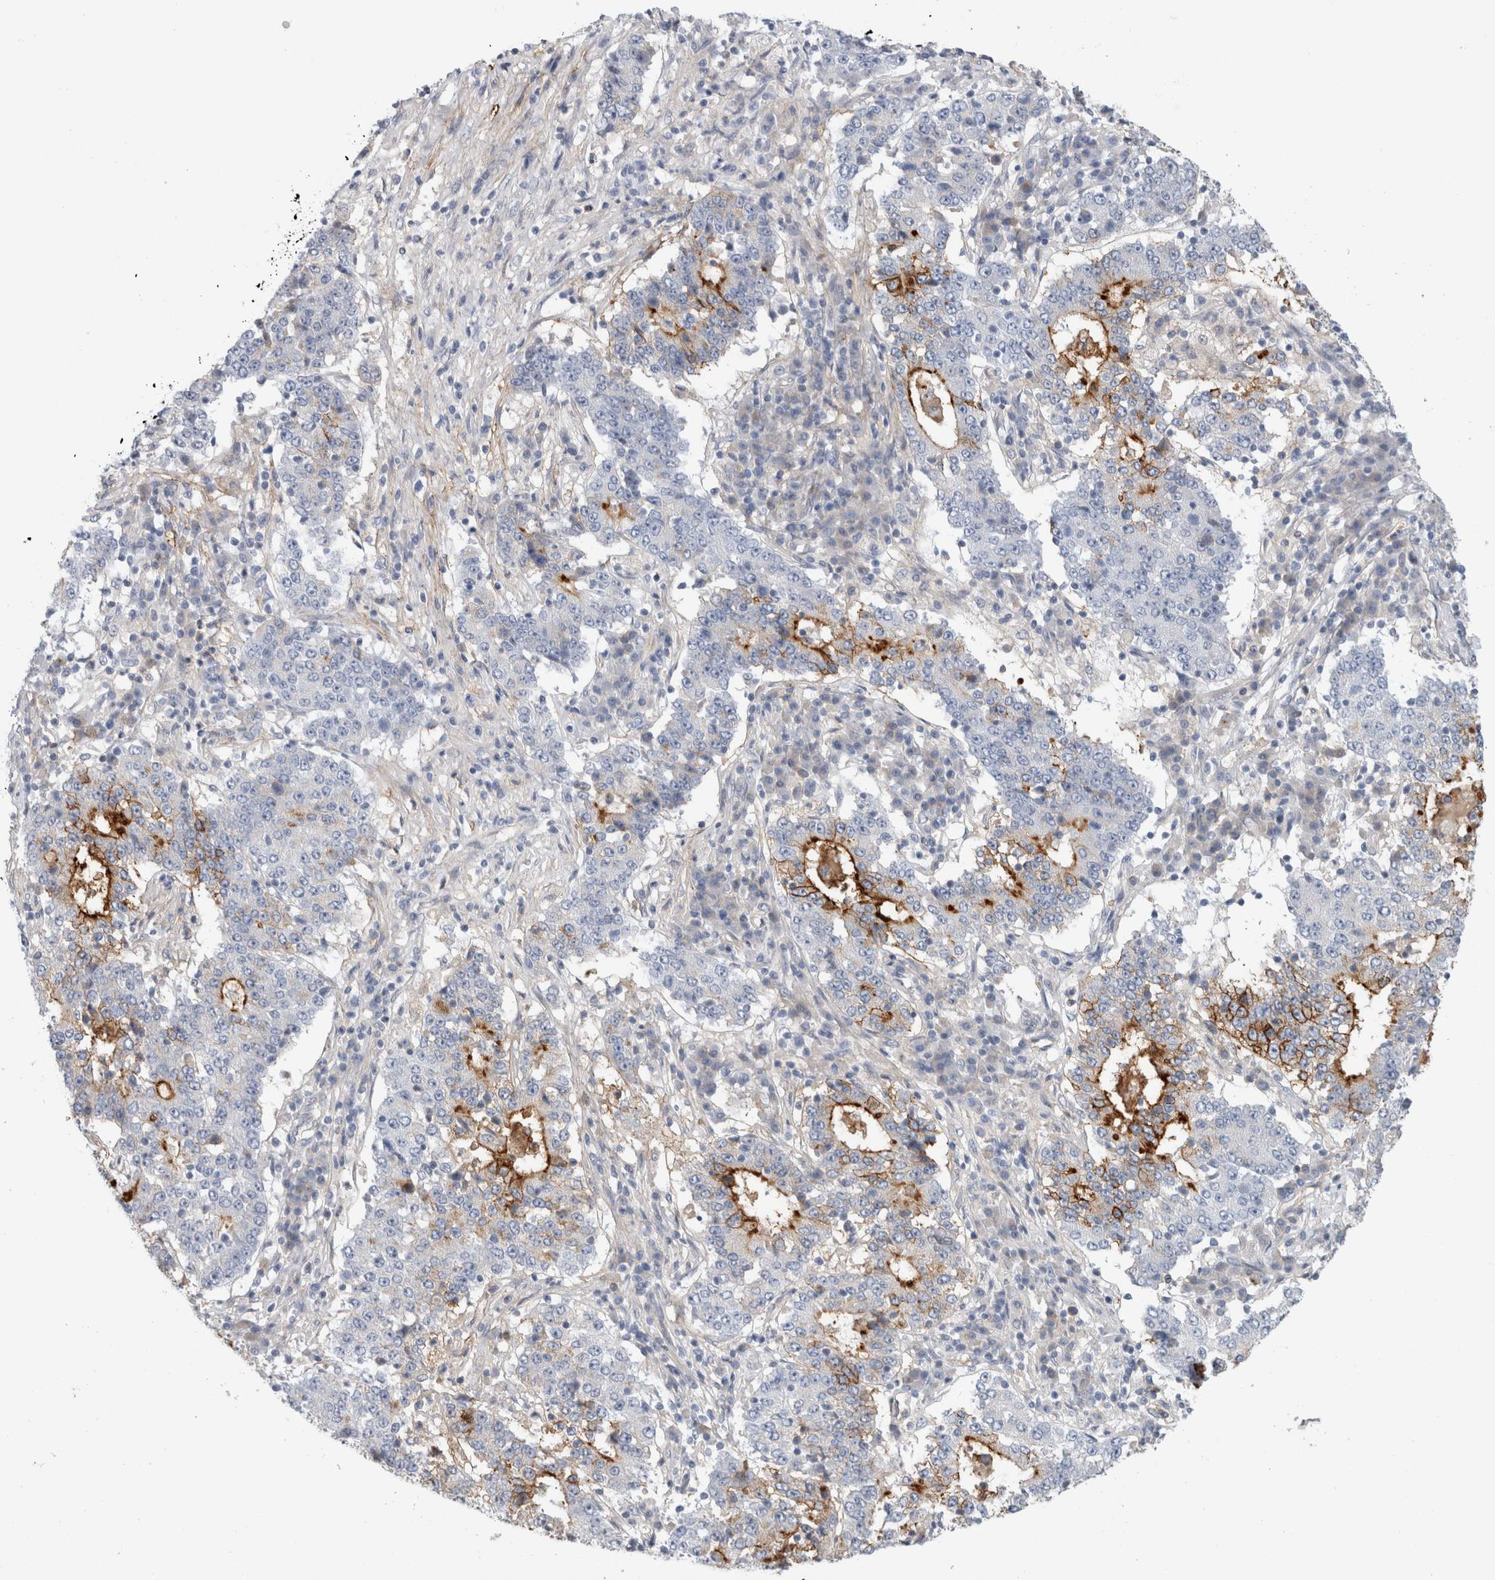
{"staining": {"intensity": "strong", "quantity": "<25%", "location": "cytoplasmic/membranous"}, "tissue": "stomach cancer", "cell_type": "Tumor cells", "image_type": "cancer", "snomed": [{"axis": "morphology", "description": "Adenocarcinoma, NOS"}, {"axis": "topography", "description": "Stomach"}], "caption": "Protein staining reveals strong cytoplasmic/membranous staining in about <25% of tumor cells in stomach adenocarcinoma.", "gene": "CD55", "patient": {"sex": "male", "age": 59}}